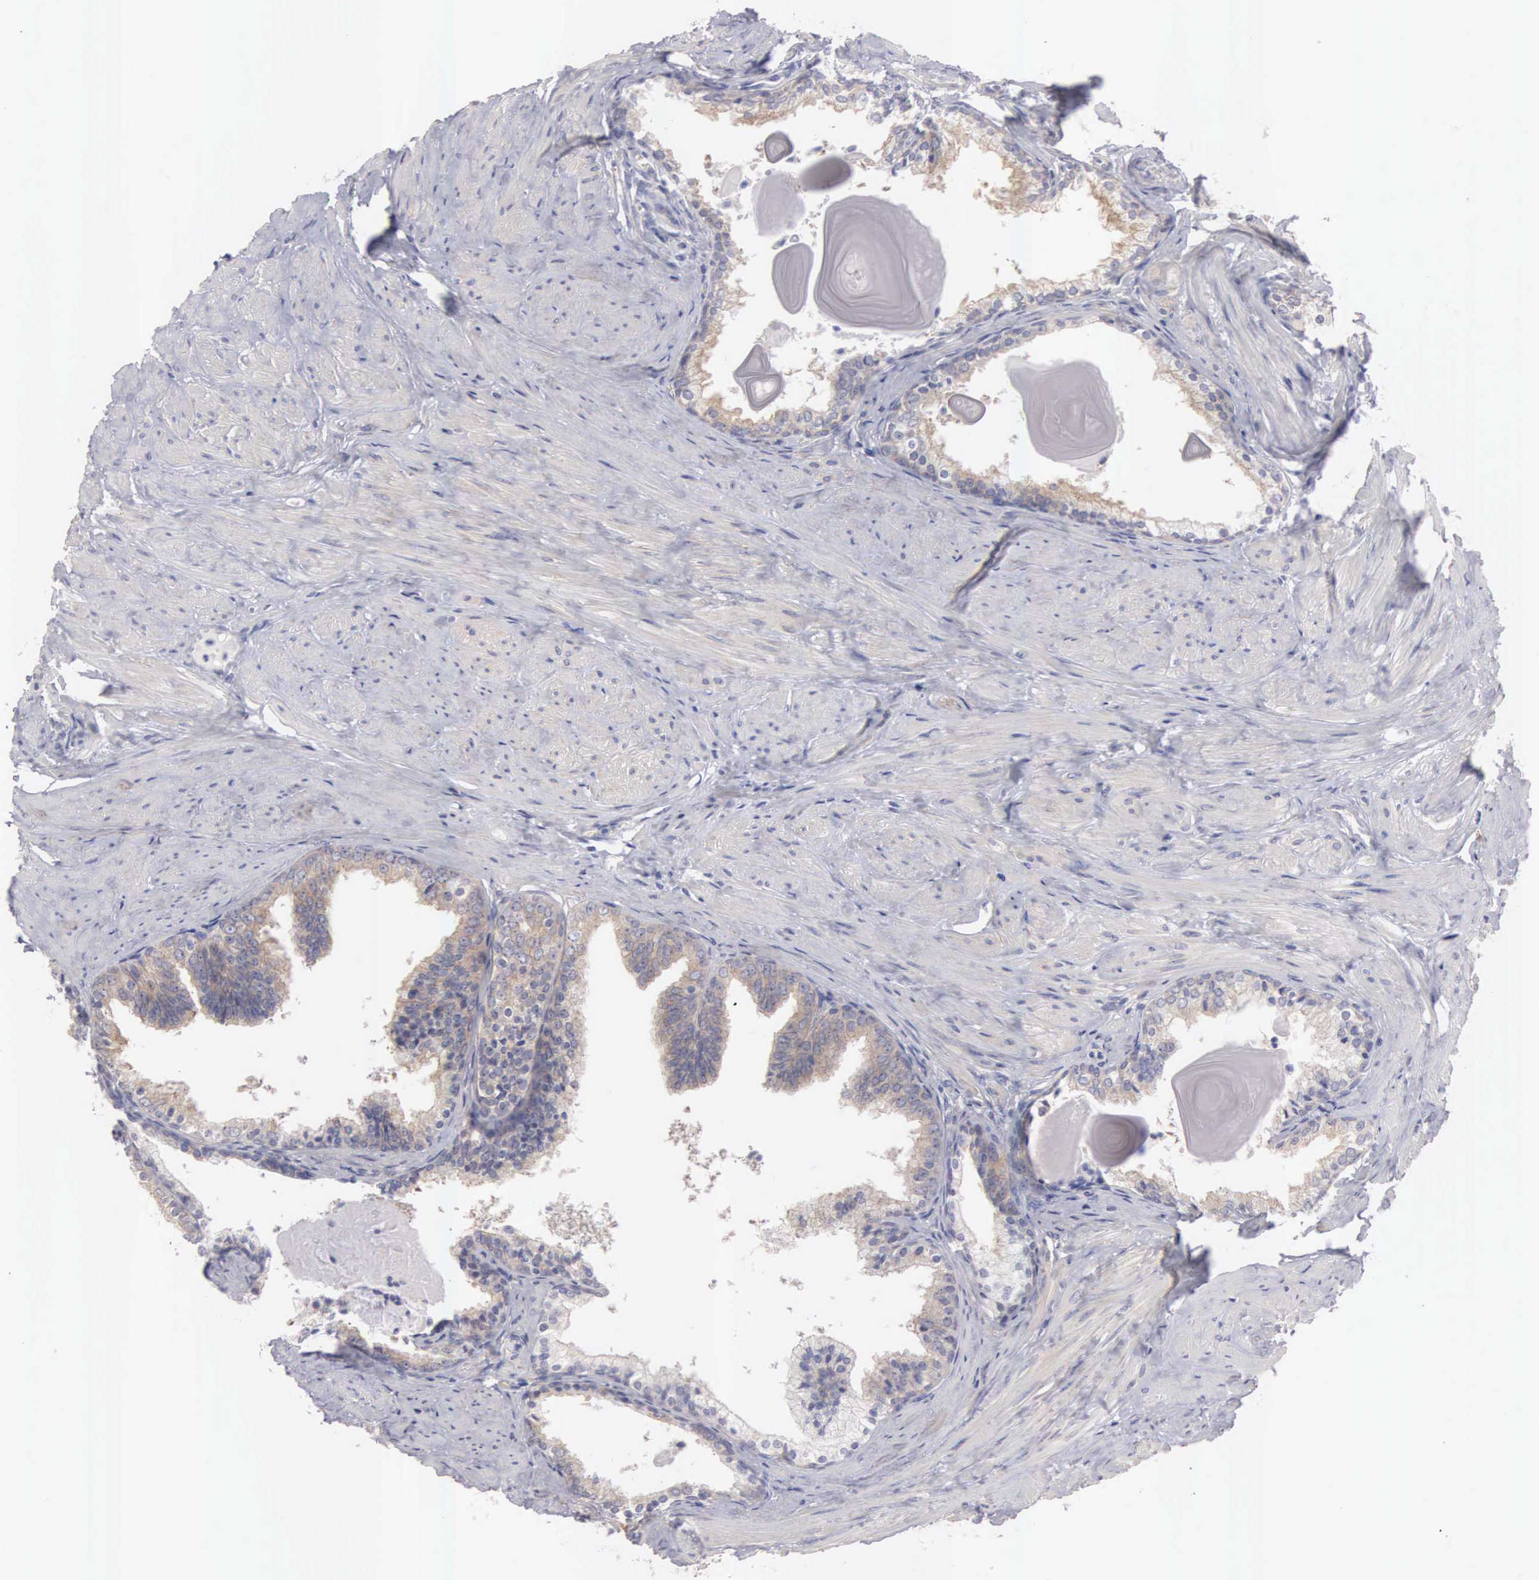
{"staining": {"intensity": "weak", "quantity": ">75%", "location": "cytoplasmic/membranous"}, "tissue": "prostate", "cell_type": "Glandular cells", "image_type": "normal", "snomed": [{"axis": "morphology", "description": "Normal tissue, NOS"}, {"axis": "topography", "description": "Prostate"}], "caption": "DAB immunohistochemical staining of benign prostate shows weak cytoplasmic/membranous protein staining in about >75% of glandular cells.", "gene": "CEP170B", "patient": {"sex": "male", "age": 65}}